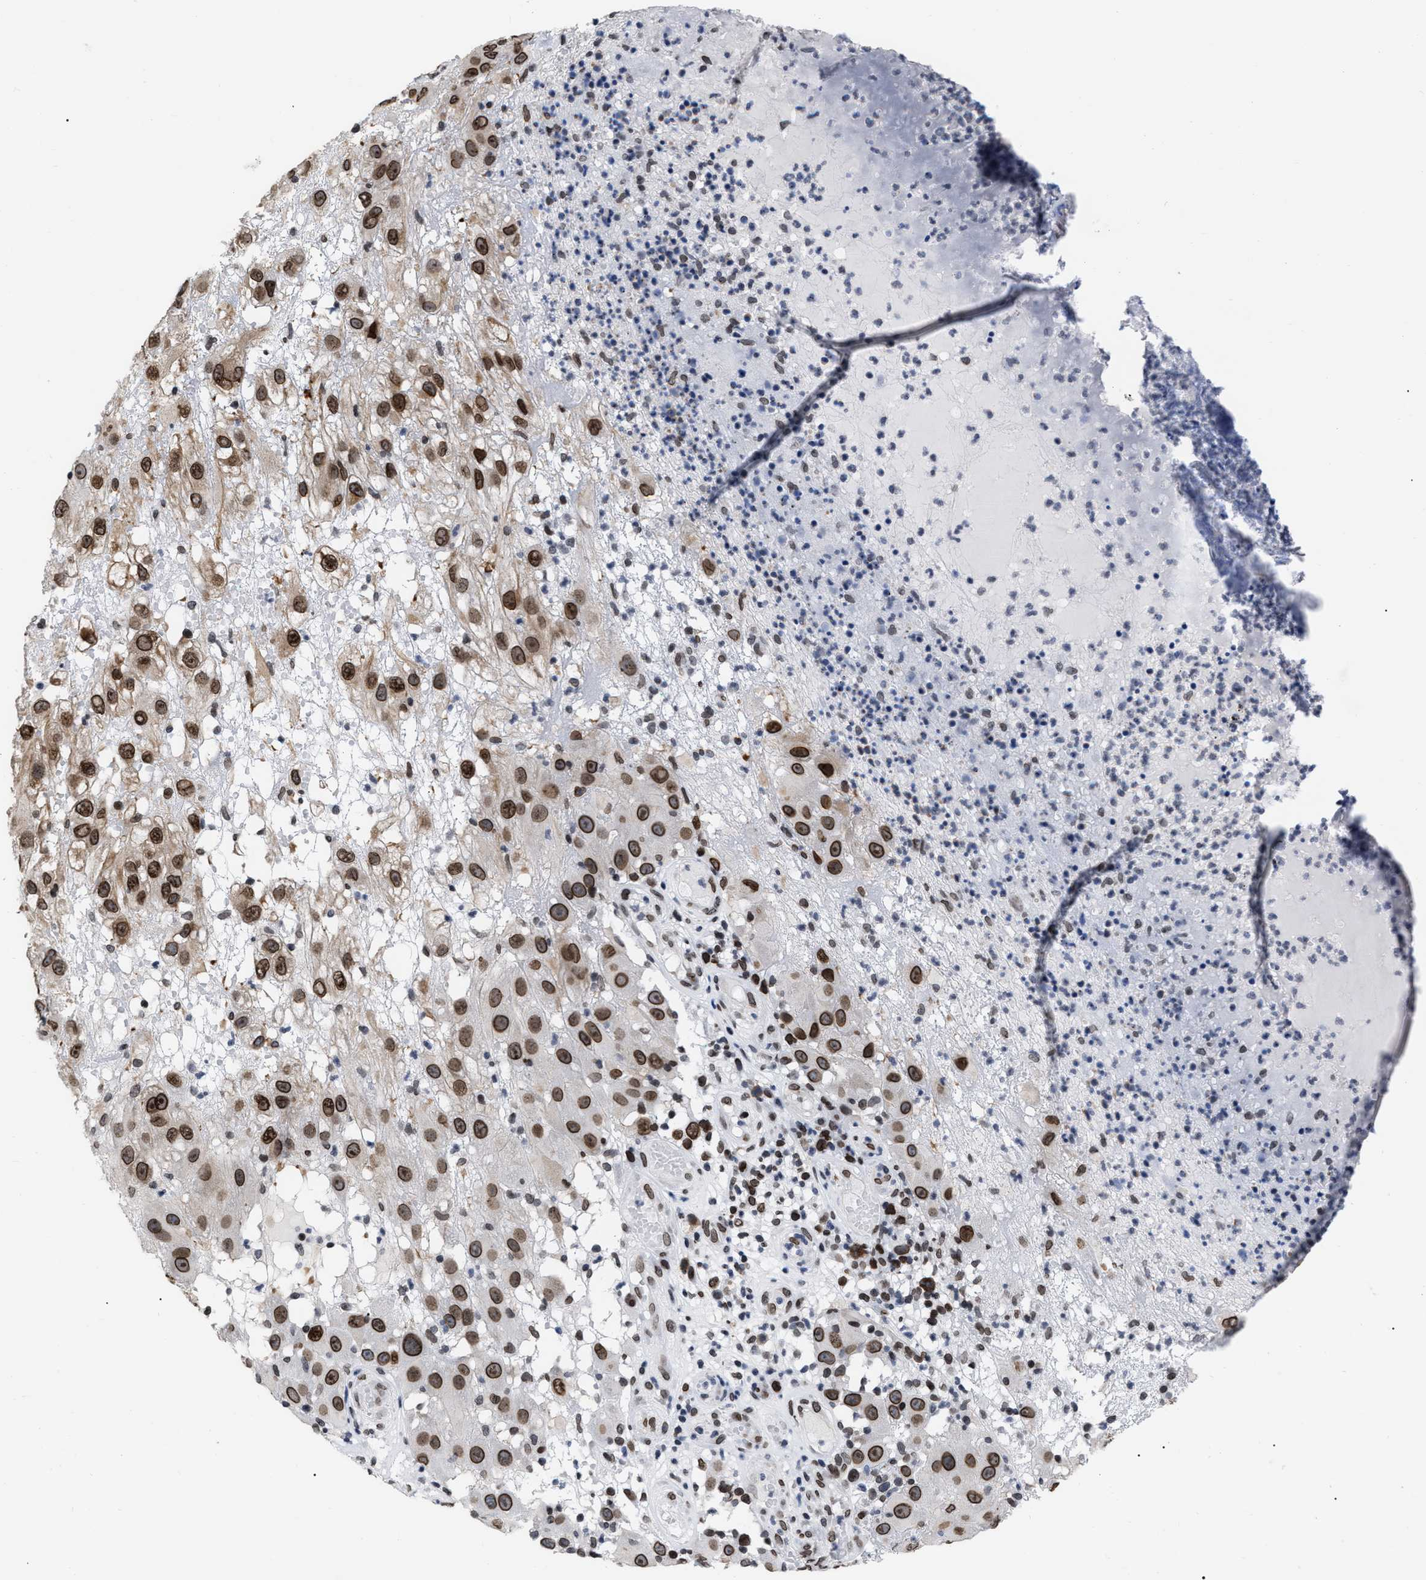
{"staining": {"intensity": "strong", "quantity": ">75%", "location": "cytoplasmic/membranous,nuclear"}, "tissue": "melanoma", "cell_type": "Tumor cells", "image_type": "cancer", "snomed": [{"axis": "morphology", "description": "Malignant melanoma, NOS"}, {"axis": "topography", "description": "Skin"}], "caption": "Melanoma was stained to show a protein in brown. There is high levels of strong cytoplasmic/membranous and nuclear positivity in approximately >75% of tumor cells. Immunohistochemistry stains the protein in brown and the nuclei are stained blue.", "gene": "TPR", "patient": {"sex": "female", "age": 81}}